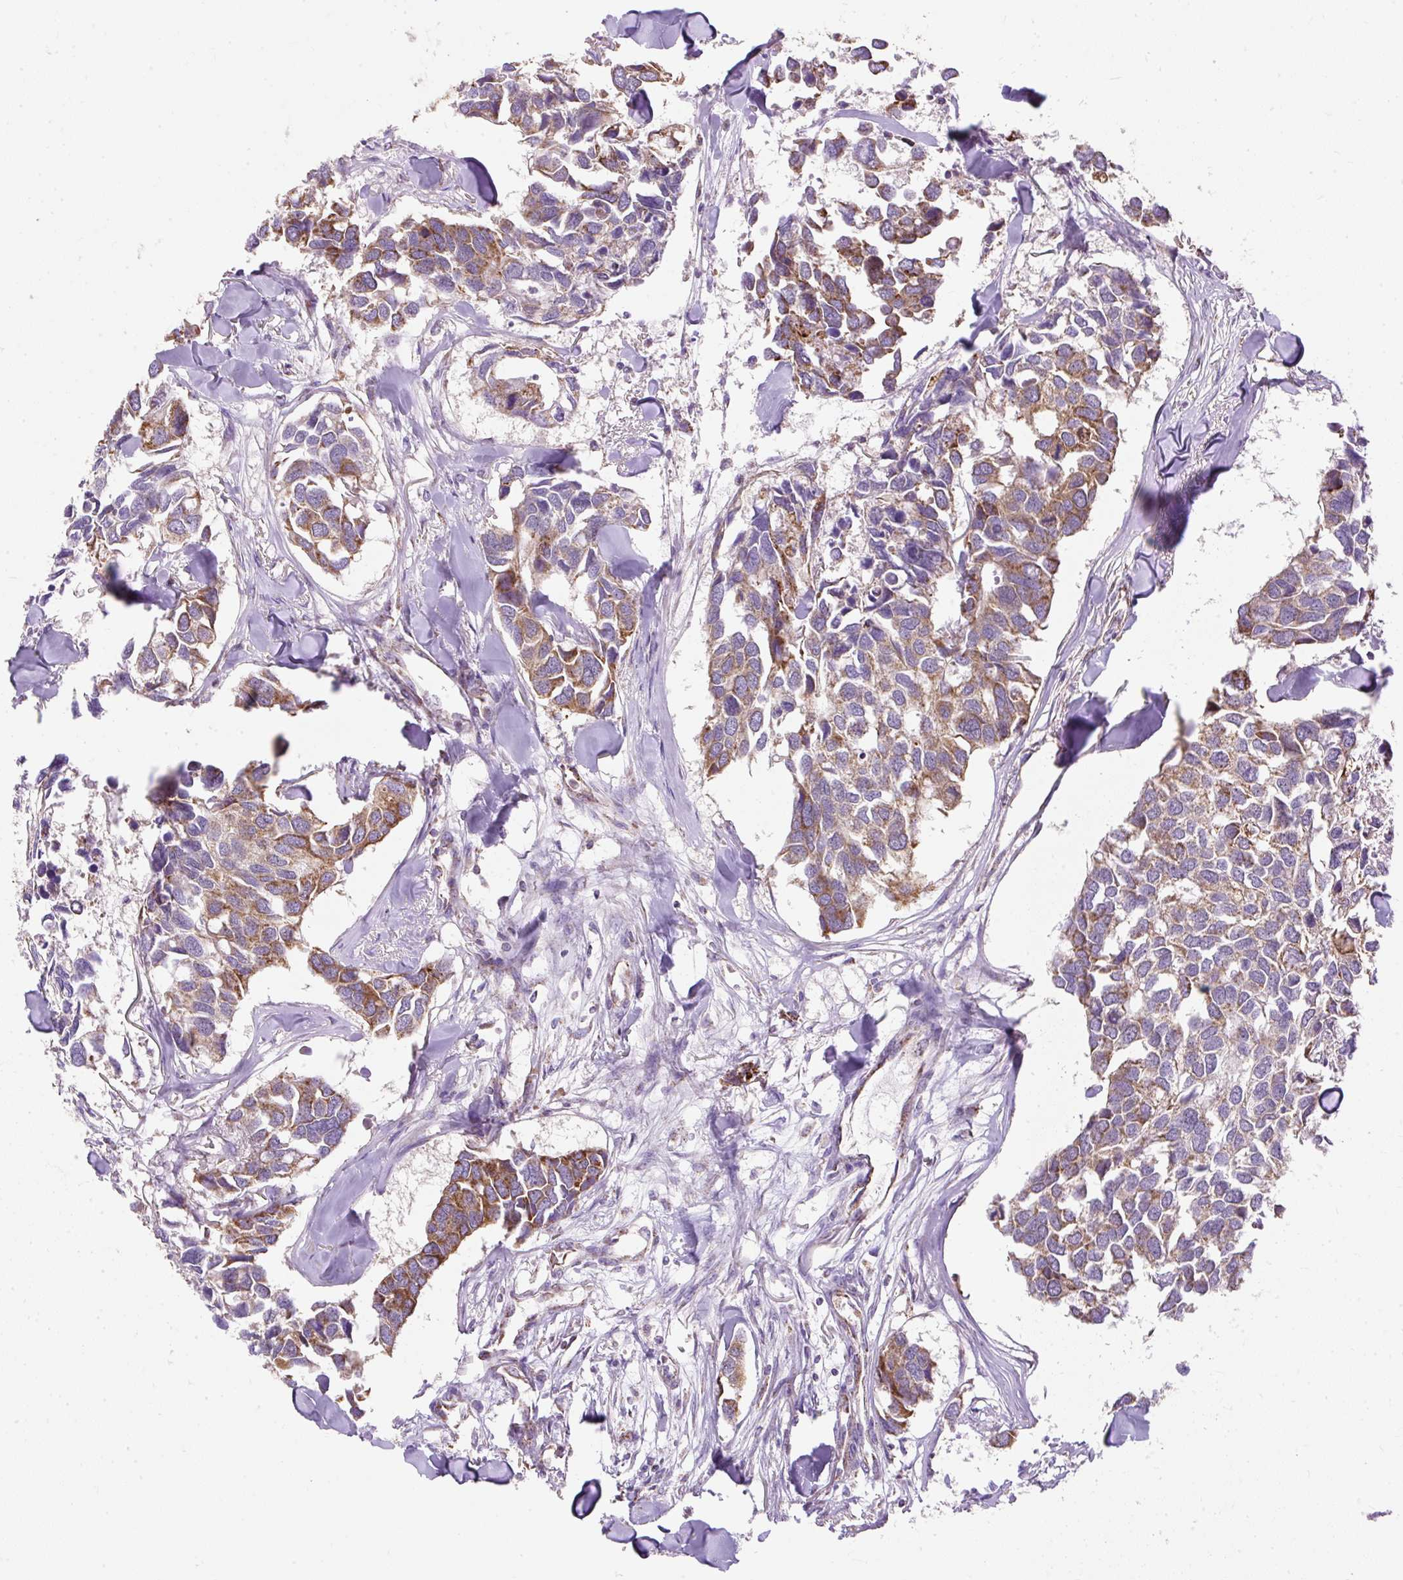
{"staining": {"intensity": "moderate", "quantity": ">75%", "location": "cytoplasmic/membranous"}, "tissue": "breast cancer", "cell_type": "Tumor cells", "image_type": "cancer", "snomed": [{"axis": "morphology", "description": "Duct carcinoma"}, {"axis": "topography", "description": "Breast"}], "caption": "This image demonstrates breast cancer (intraductal carcinoma) stained with immunohistochemistry (IHC) to label a protein in brown. The cytoplasmic/membranous of tumor cells show moderate positivity for the protein. Nuclei are counter-stained blue.", "gene": "CEP290", "patient": {"sex": "female", "age": 83}}